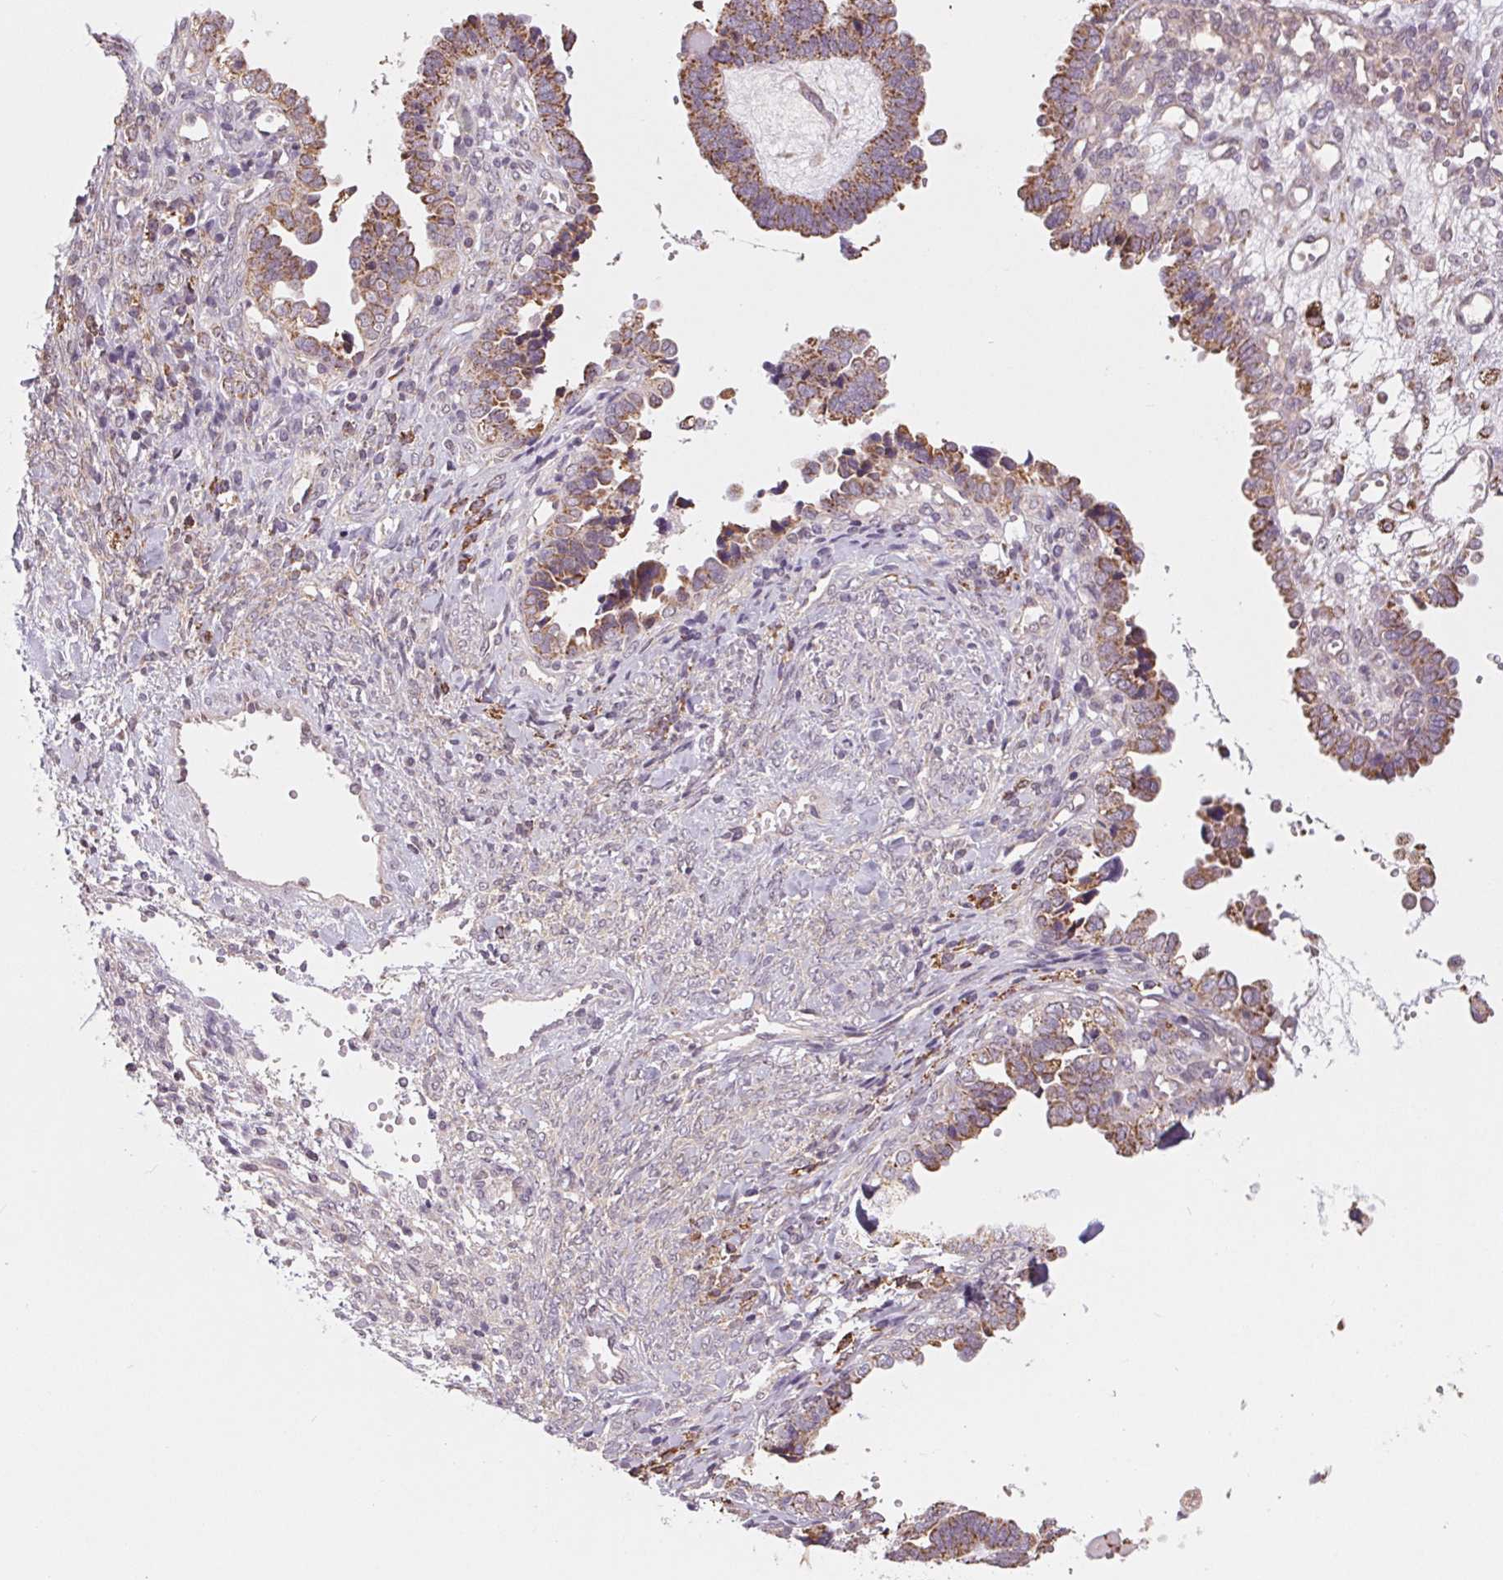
{"staining": {"intensity": "moderate", "quantity": ">75%", "location": "cytoplasmic/membranous"}, "tissue": "ovarian cancer", "cell_type": "Tumor cells", "image_type": "cancer", "snomed": [{"axis": "morphology", "description": "Cystadenocarcinoma, serous, NOS"}, {"axis": "topography", "description": "Ovary"}], "caption": "Tumor cells display medium levels of moderate cytoplasmic/membranous positivity in about >75% of cells in human serous cystadenocarcinoma (ovarian).", "gene": "MAP3K5", "patient": {"sex": "female", "age": 51}}